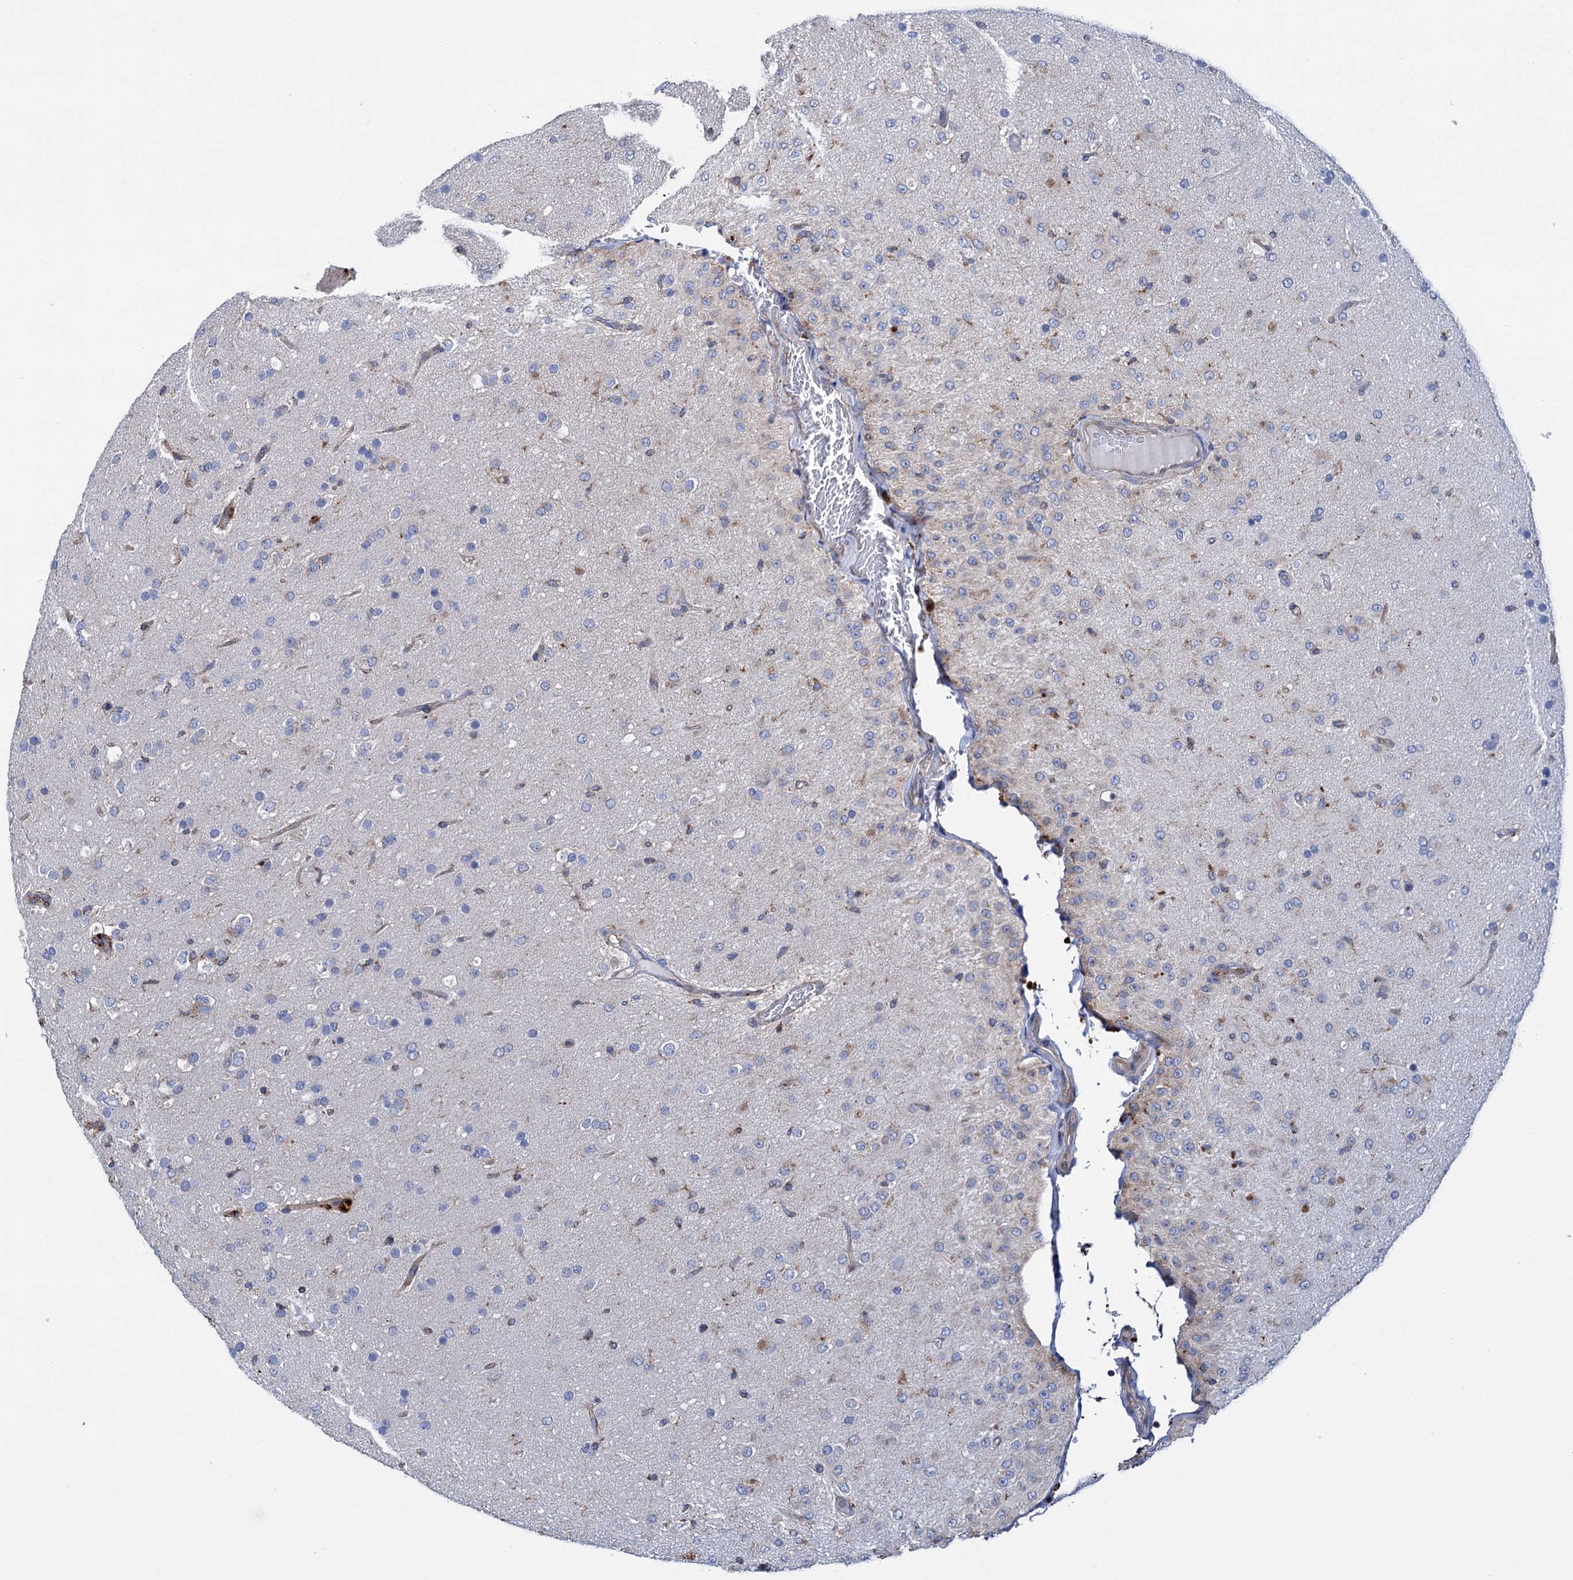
{"staining": {"intensity": "negative", "quantity": "none", "location": "none"}, "tissue": "glioma", "cell_type": "Tumor cells", "image_type": "cancer", "snomed": [{"axis": "morphology", "description": "Glioma, malignant, Low grade"}, {"axis": "topography", "description": "Brain"}], "caption": "This is a image of IHC staining of glioma, which shows no positivity in tumor cells.", "gene": "SCPEP1", "patient": {"sex": "male", "age": 65}}